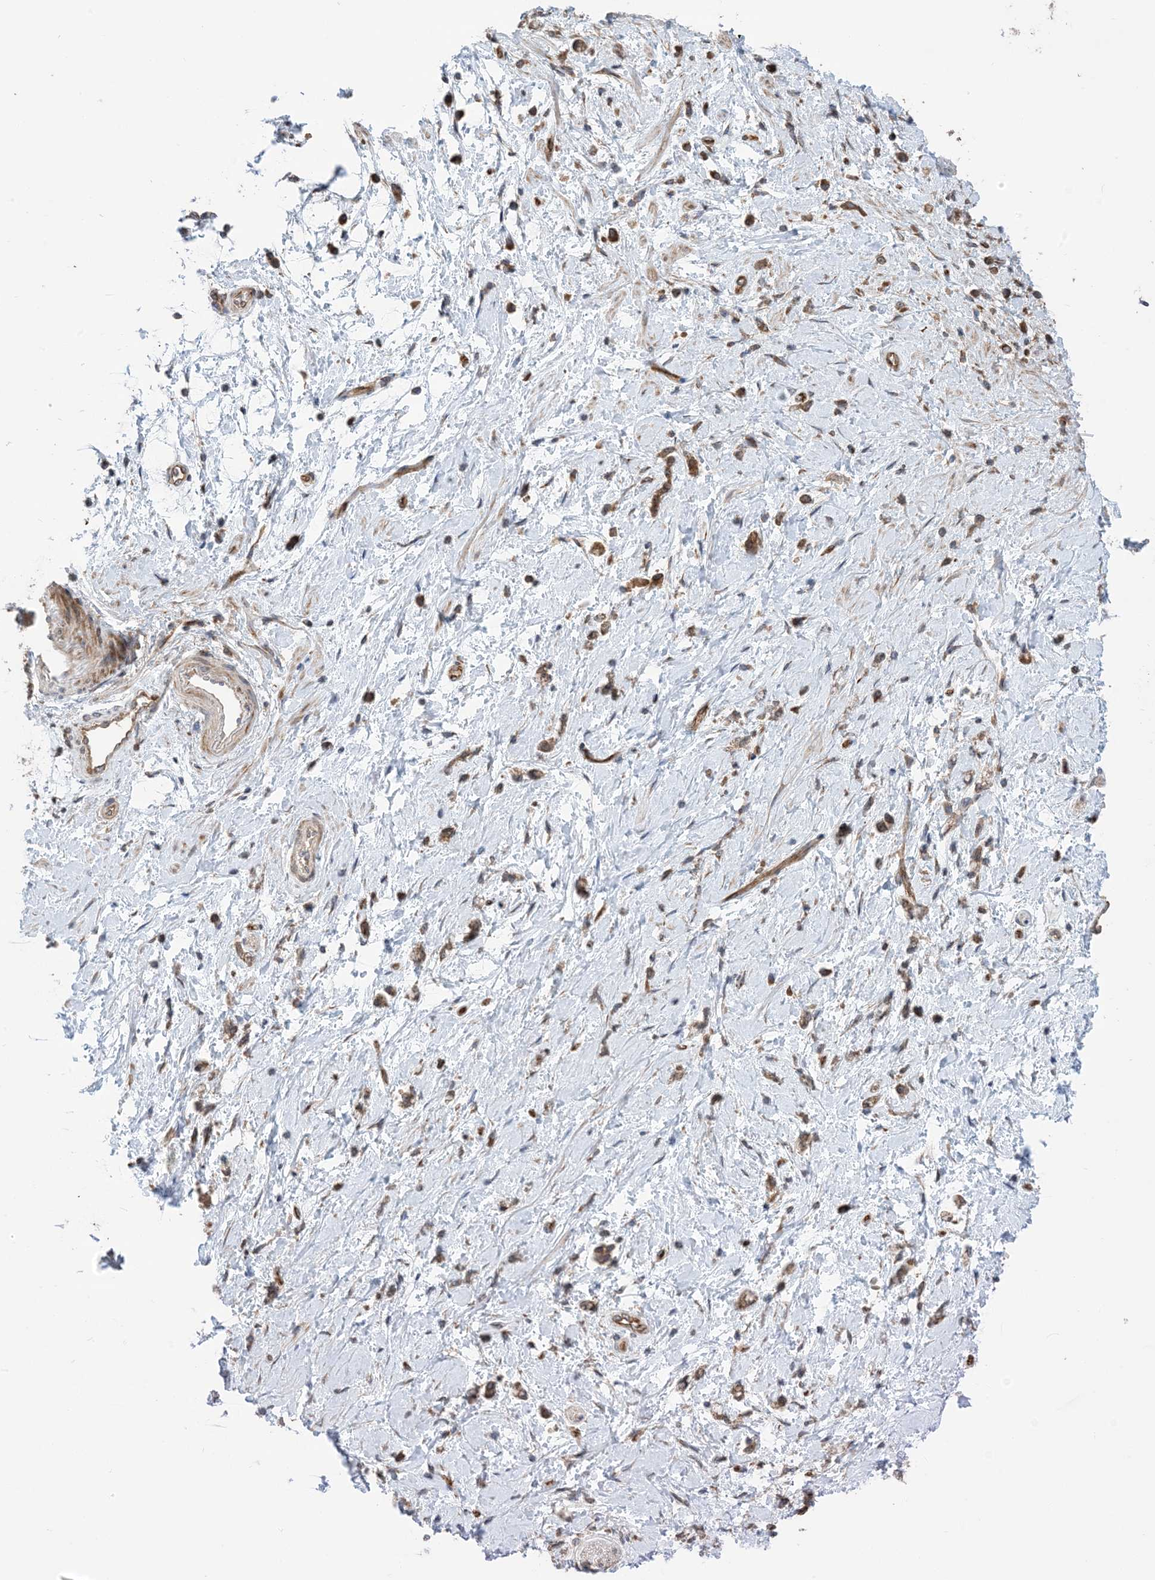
{"staining": {"intensity": "moderate", "quantity": ">75%", "location": "cytoplasmic/membranous"}, "tissue": "stomach cancer", "cell_type": "Tumor cells", "image_type": "cancer", "snomed": [{"axis": "morphology", "description": "Adenocarcinoma, NOS"}, {"axis": "topography", "description": "Stomach"}], "caption": "This micrograph shows stomach cancer stained with immunohistochemistry to label a protein in brown. The cytoplasmic/membranous of tumor cells show moderate positivity for the protein. Nuclei are counter-stained blue.", "gene": "CLEC16A", "patient": {"sex": "female", "age": 60}}